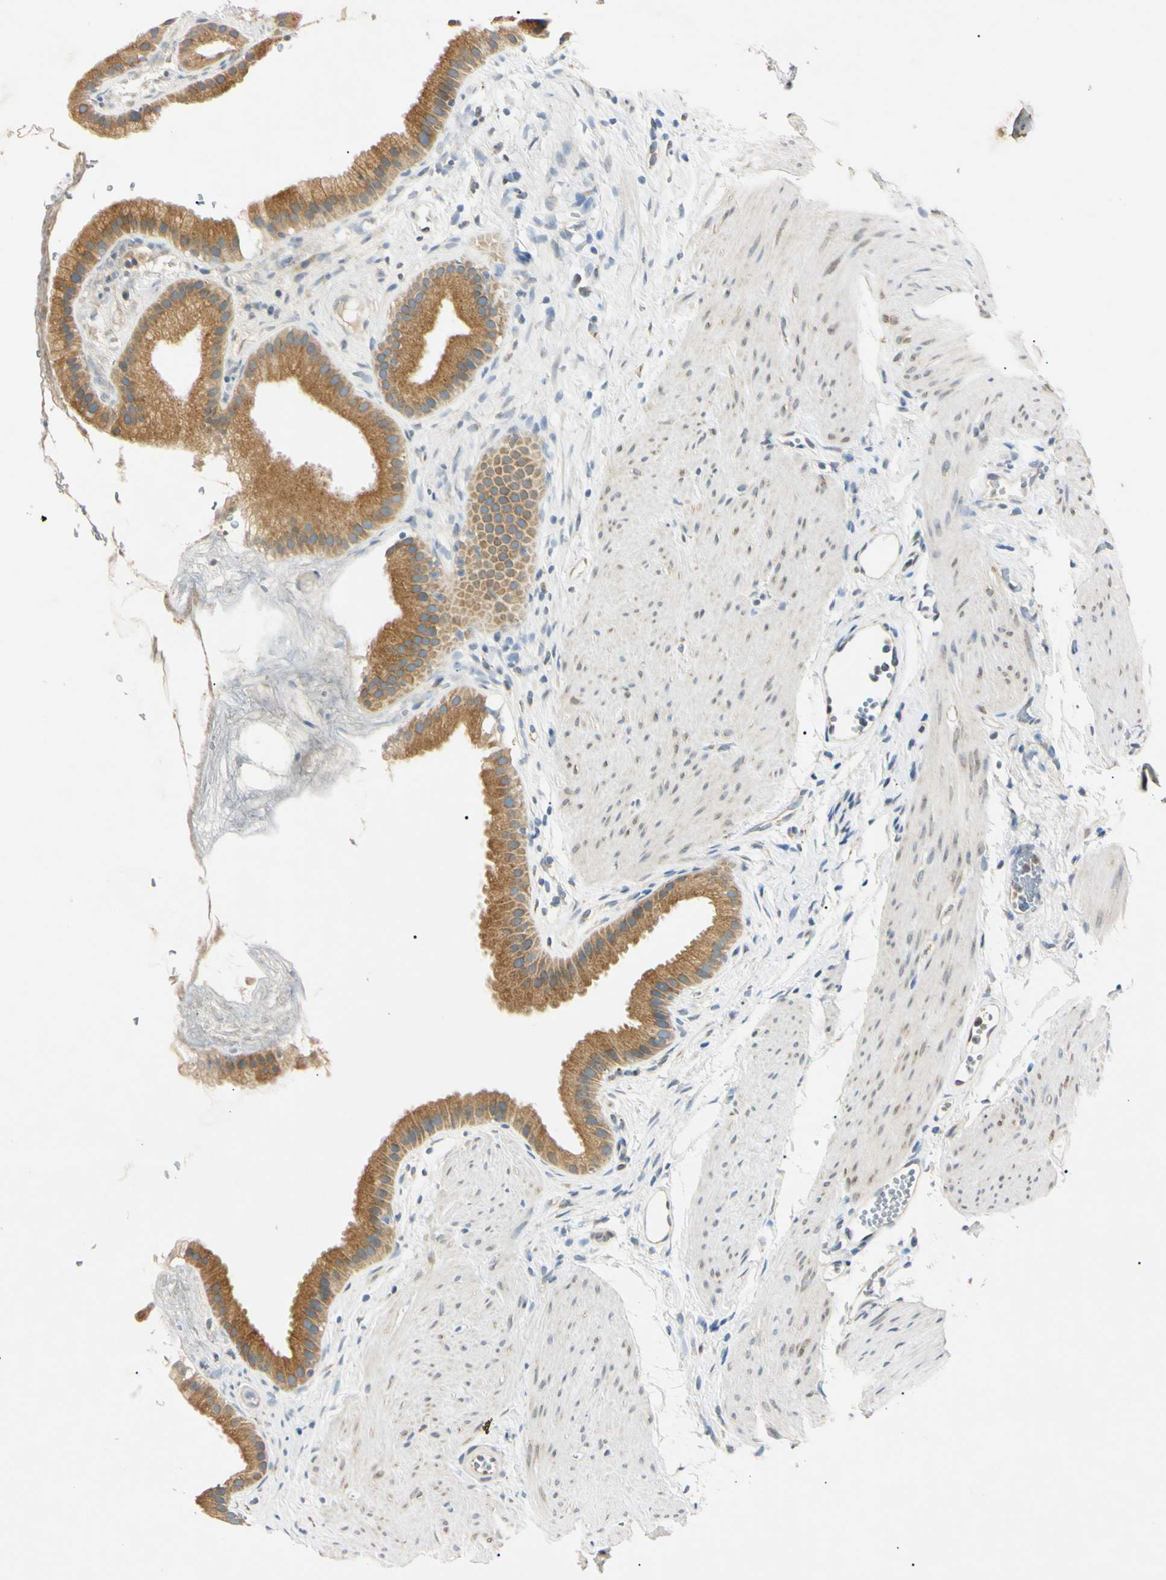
{"staining": {"intensity": "moderate", "quantity": ">75%", "location": "cytoplasmic/membranous"}, "tissue": "gallbladder", "cell_type": "Glandular cells", "image_type": "normal", "snomed": [{"axis": "morphology", "description": "Normal tissue, NOS"}, {"axis": "topography", "description": "Gallbladder"}], "caption": "Protein analysis of normal gallbladder displays moderate cytoplasmic/membranous staining in about >75% of glandular cells. Immunohistochemistry stains the protein of interest in brown and the nuclei are stained blue.", "gene": "DNAJB12", "patient": {"sex": "female", "age": 64}}